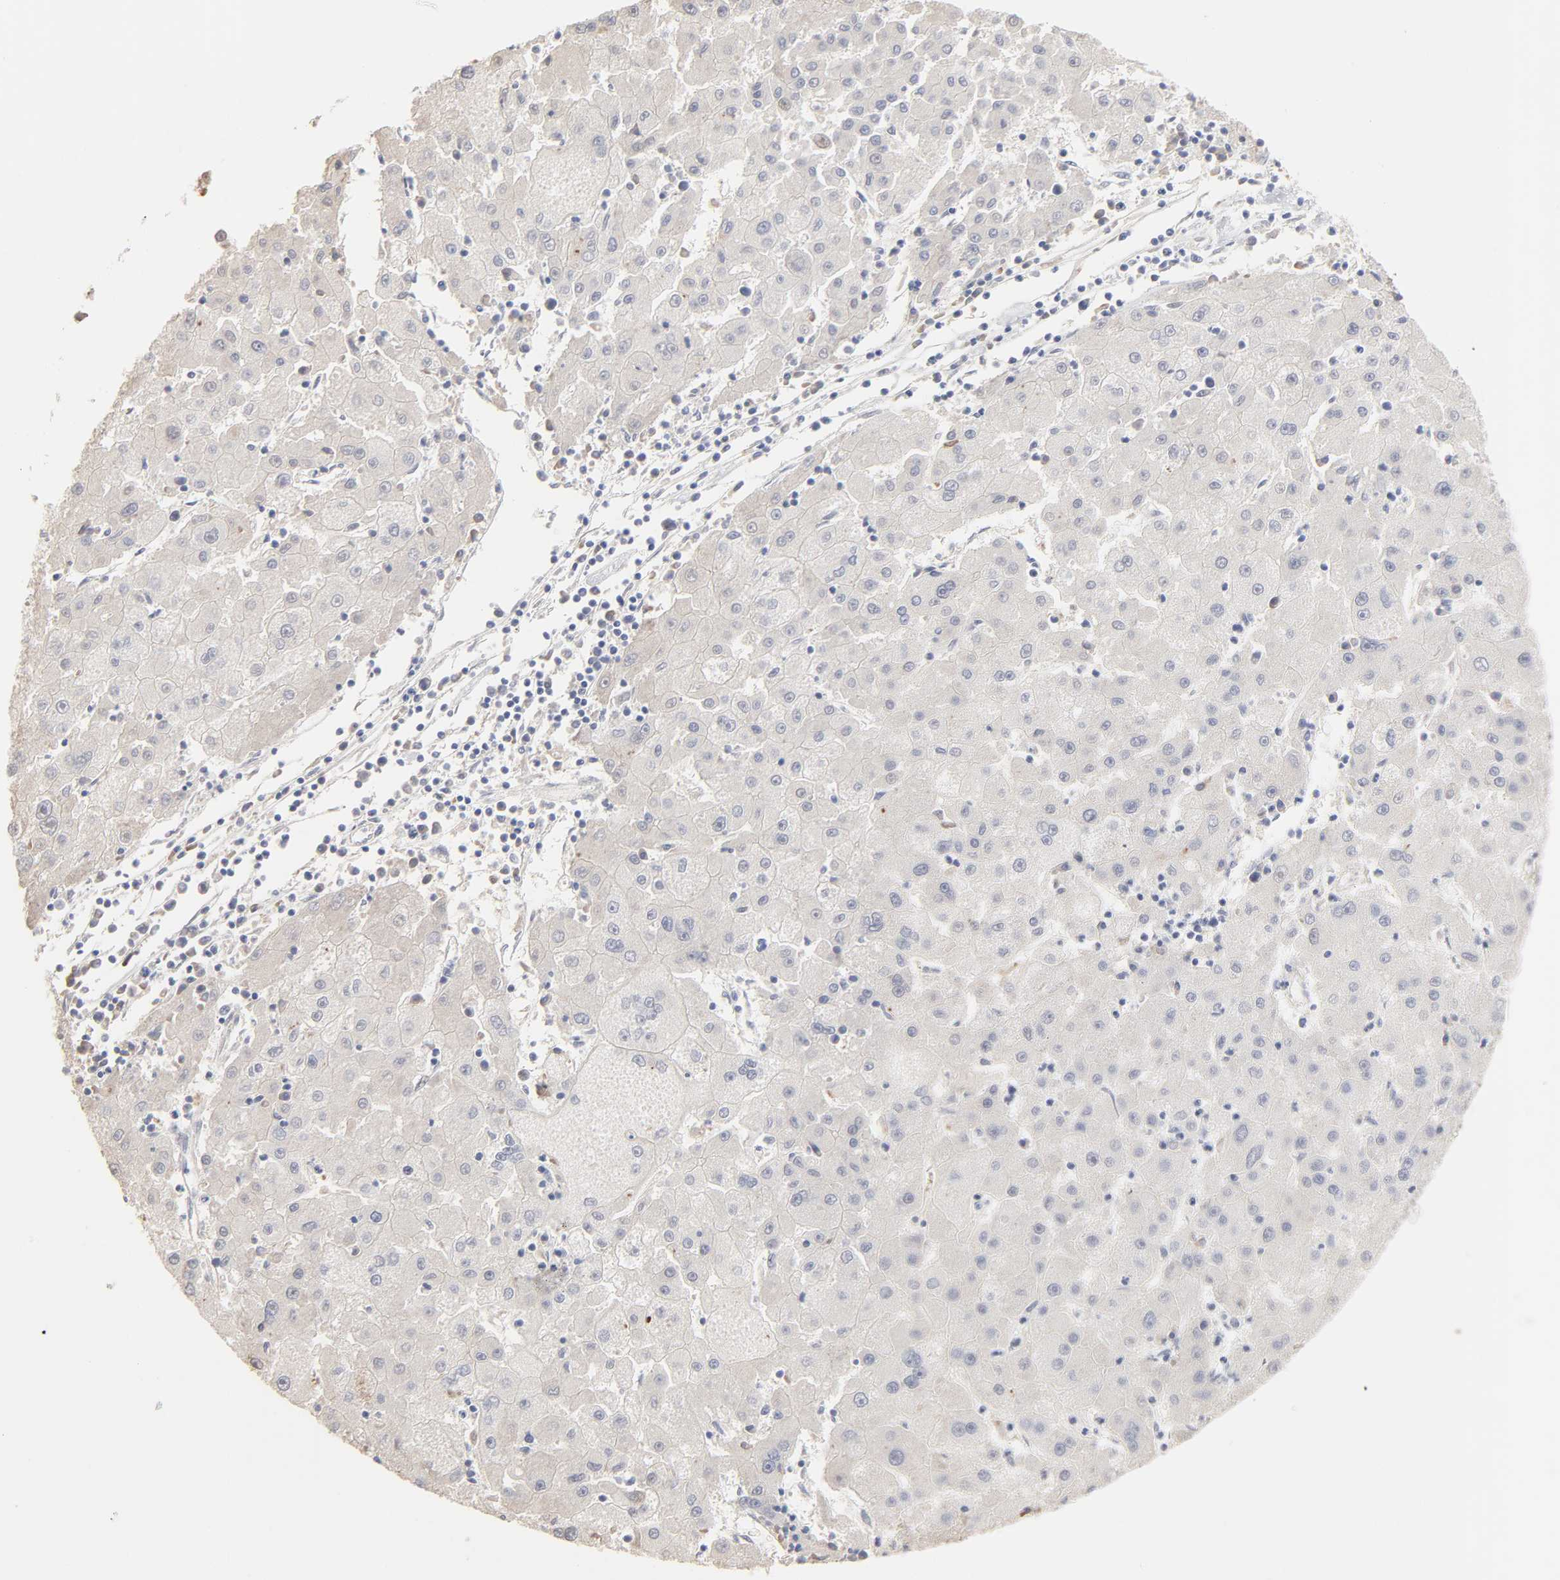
{"staining": {"intensity": "weak", "quantity": ">75%", "location": "cytoplasmic/membranous"}, "tissue": "liver cancer", "cell_type": "Tumor cells", "image_type": "cancer", "snomed": [{"axis": "morphology", "description": "Carcinoma, Hepatocellular, NOS"}, {"axis": "topography", "description": "Liver"}], "caption": "Hepatocellular carcinoma (liver) stained with DAB IHC exhibits low levels of weak cytoplasmic/membranous expression in approximately >75% of tumor cells.", "gene": "DNAL4", "patient": {"sex": "male", "age": 72}}